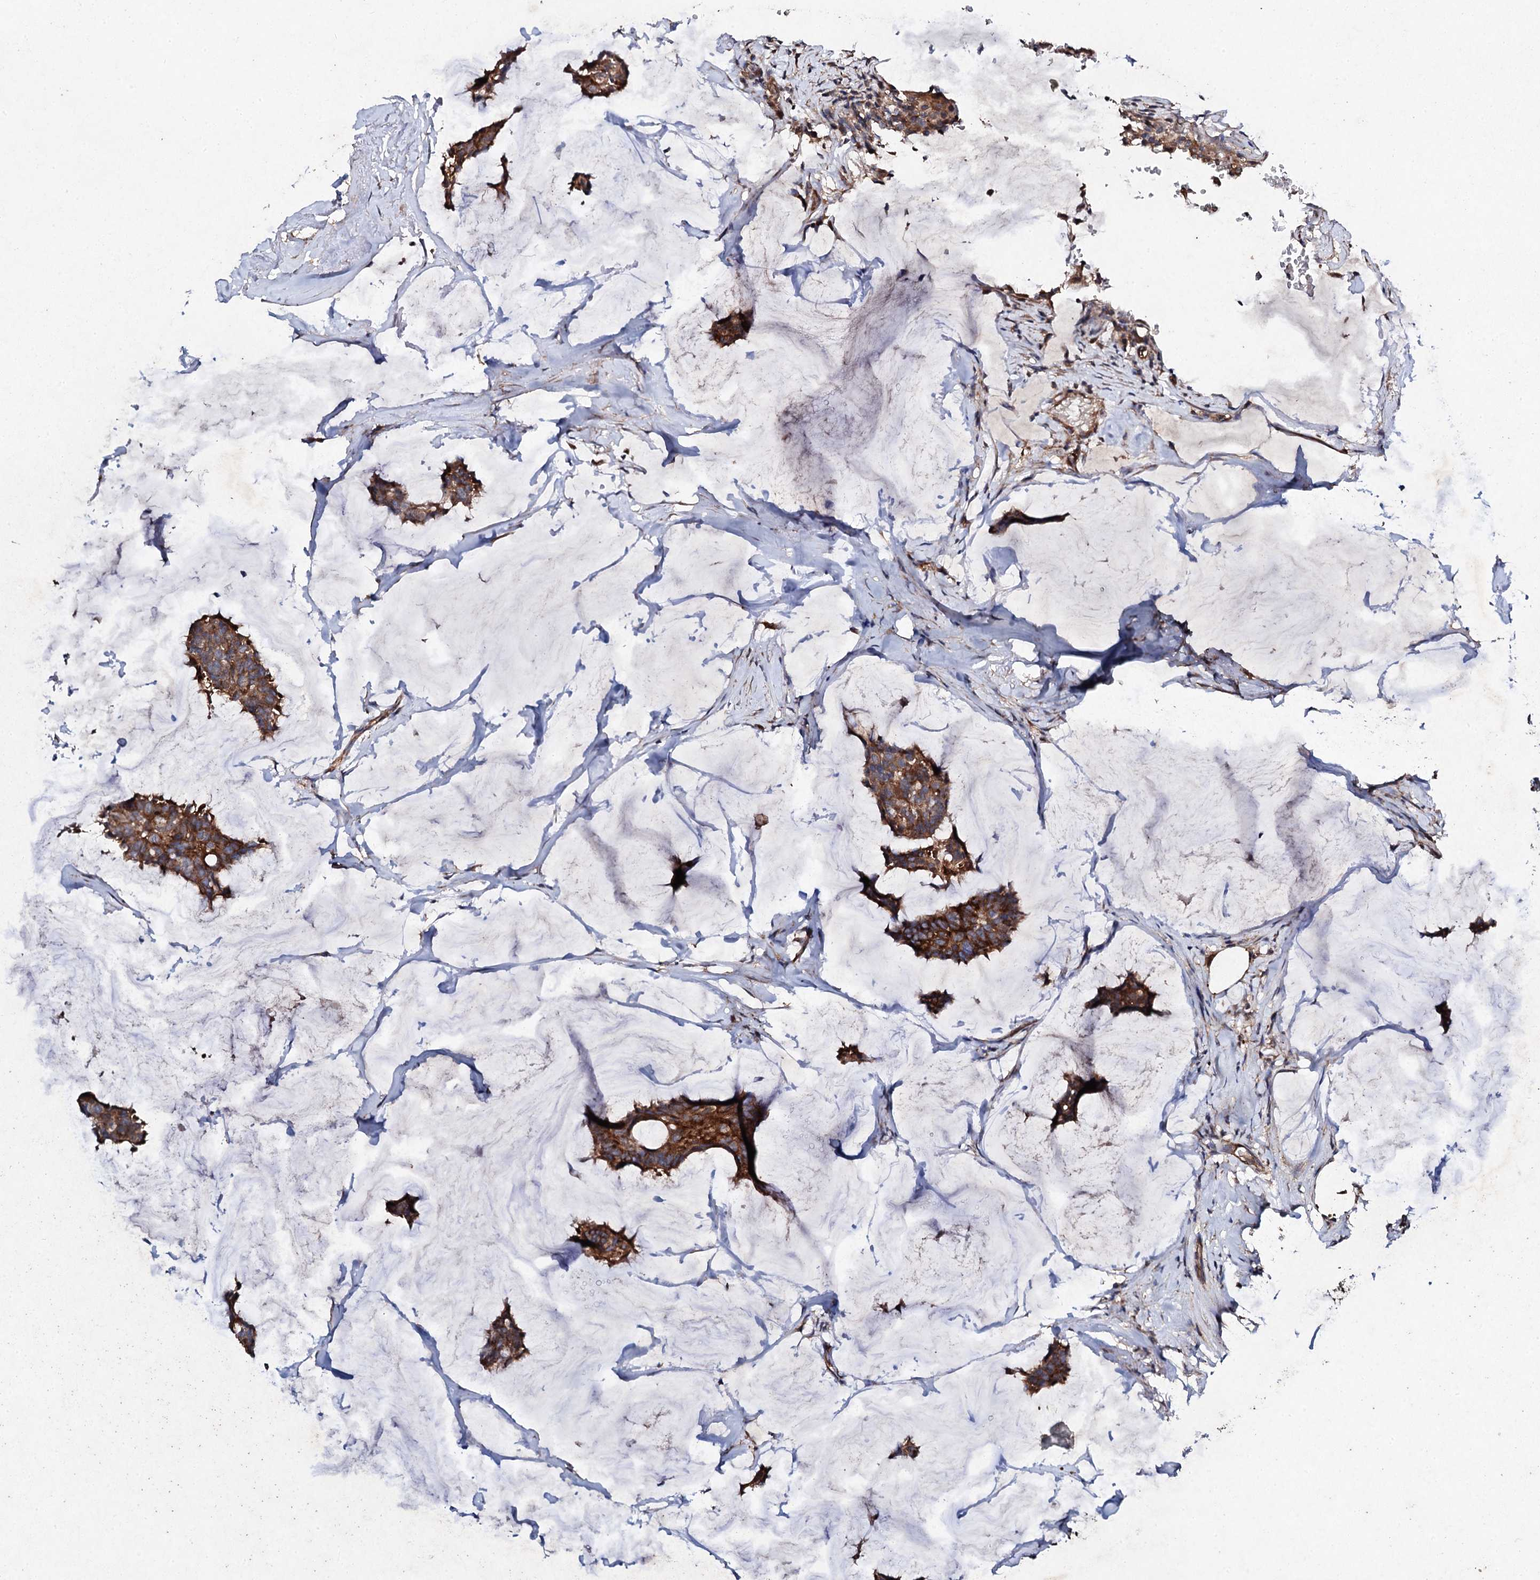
{"staining": {"intensity": "strong", "quantity": ">75%", "location": "cytoplasmic/membranous"}, "tissue": "breast cancer", "cell_type": "Tumor cells", "image_type": "cancer", "snomed": [{"axis": "morphology", "description": "Duct carcinoma"}, {"axis": "topography", "description": "Breast"}], "caption": "IHC of human intraductal carcinoma (breast) shows high levels of strong cytoplasmic/membranous positivity in approximately >75% of tumor cells.", "gene": "MOCOS", "patient": {"sex": "female", "age": 93}}